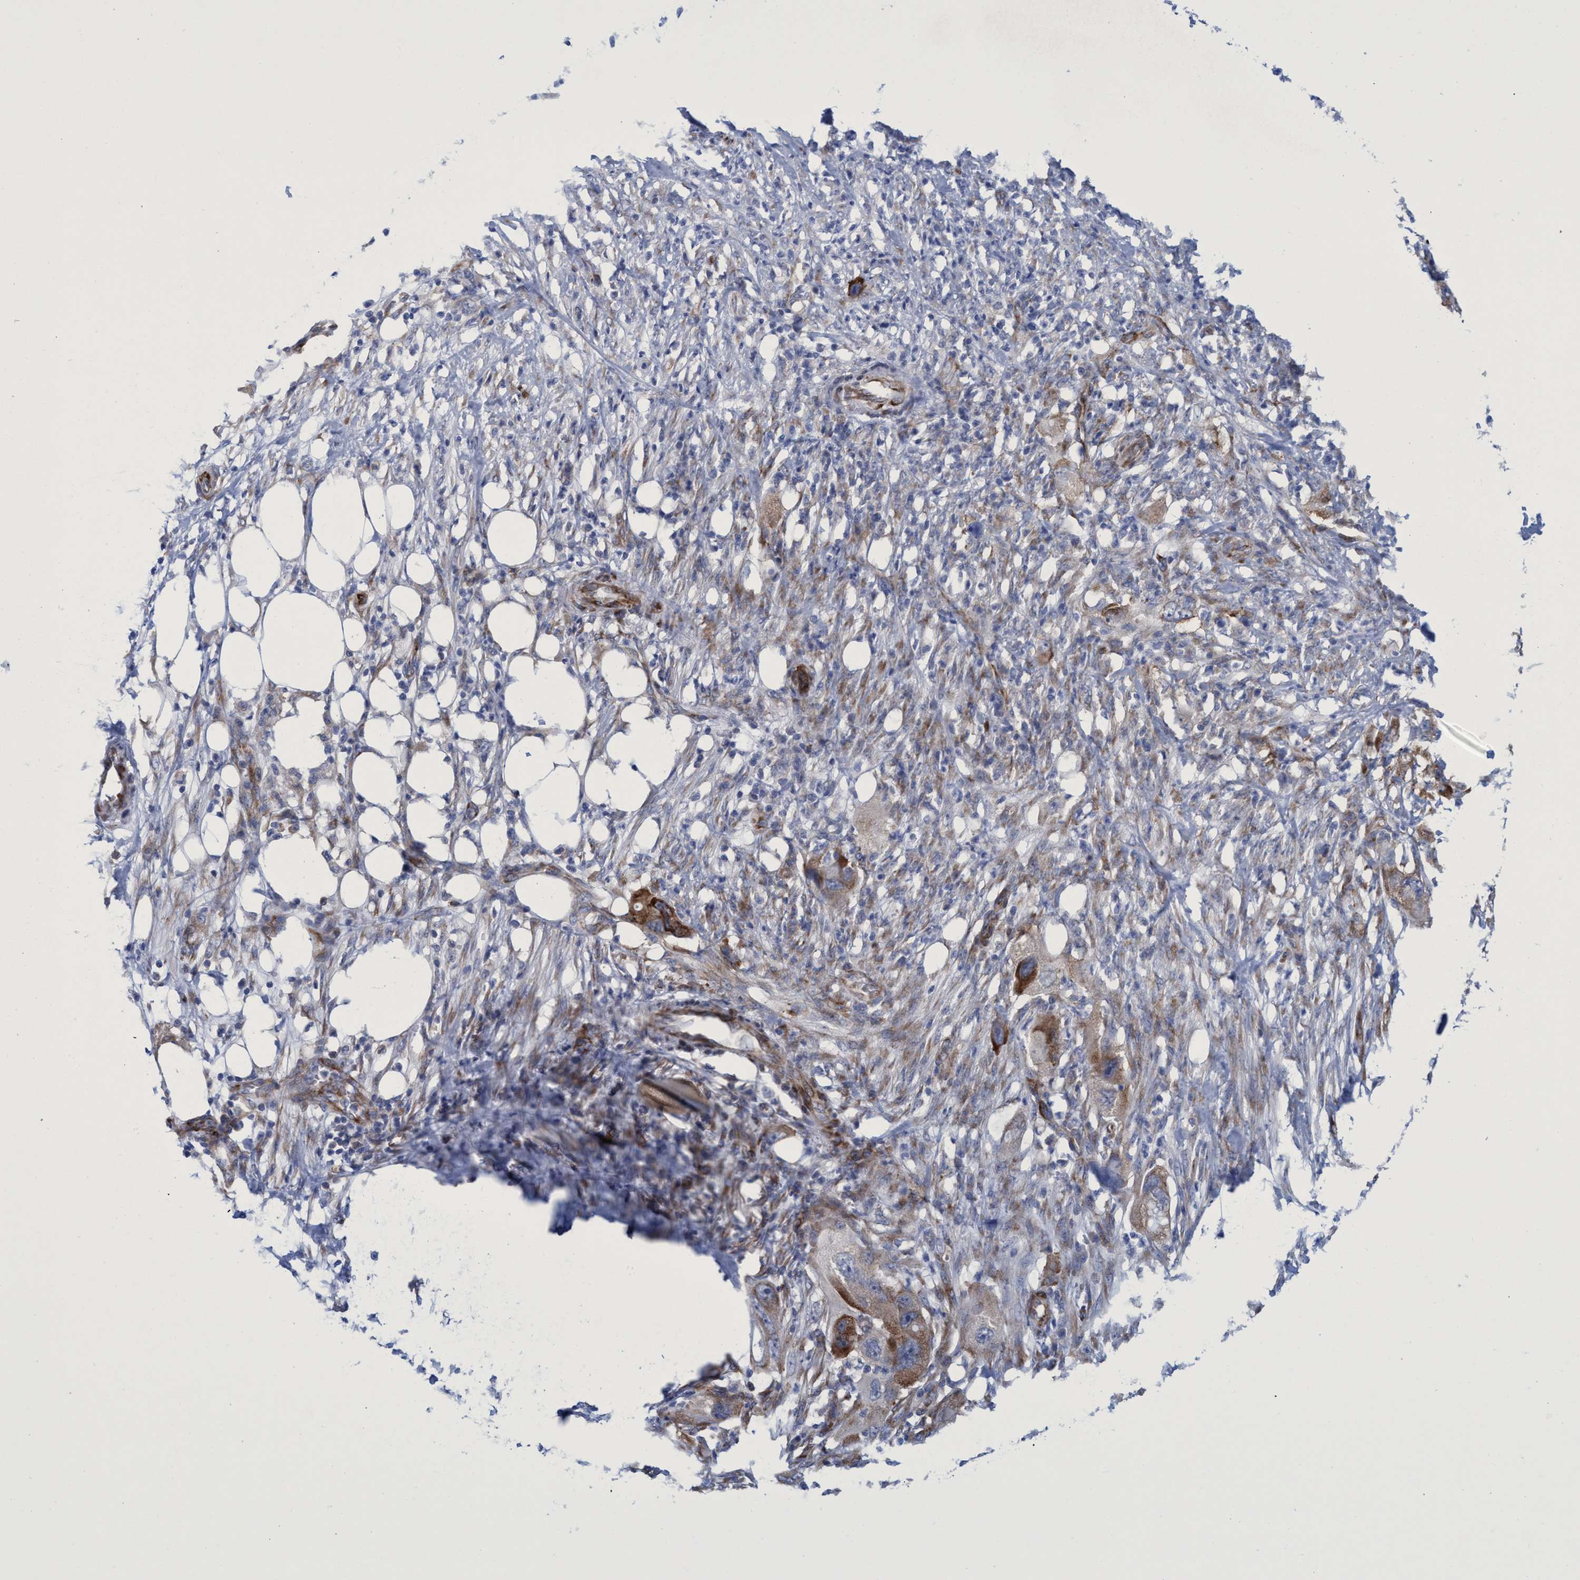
{"staining": {"intensity": "strong", "quantity": "25%-75%", "location": "cytoplasmic/membranous"}, "tissue": "pancreatic cancer", "cell_type": "Tumor cells", "image_type": "cancer", "snomed": [{"axis": "morphology", "description": "Adenocarcinoma, NOS"}, {"axis": "topography", "description": "Pancreas"}], "caption": "An immunohistochemistry (IHC) image of neoplastic tissue is shown. Protein staining in brown highlights strong cytoplasmic/membranous positivity in pancreatic adenocarcinoma within tumor cells. Nuclei are stained in blue.", "gene": "R3HCC1", "patient": {"sex": "female", "age": 78}}